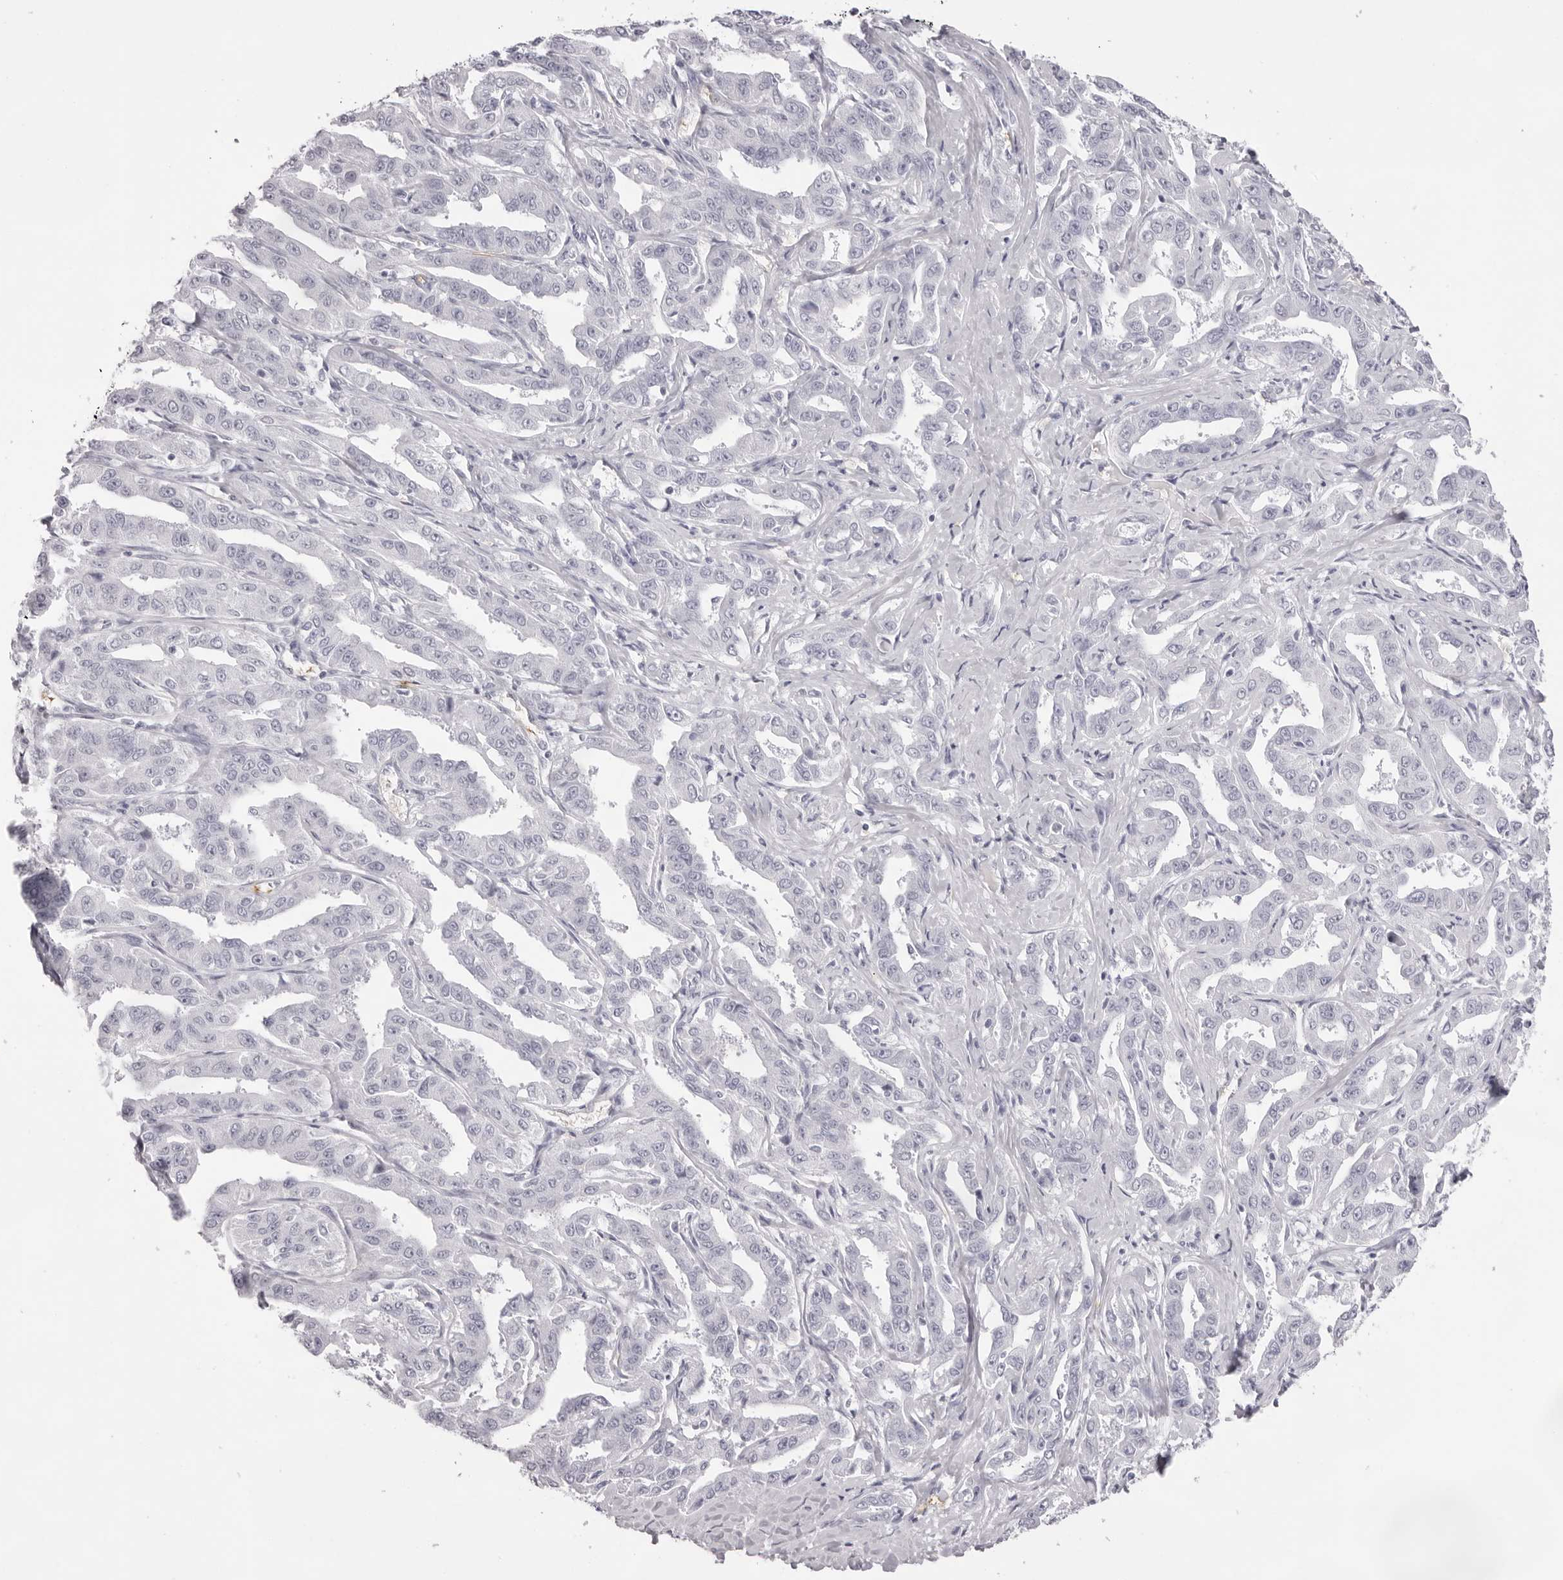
{"staining": {"intensity": "negative", "quantity": "none", "location": "none"}, "tissue": "liver cancer", "cell_type": "Tumor cells", "image_type": "cancer", "snomed": [{"axis": "morphology", "description": "Cholangiocarcinoma"}, {"axis": "topography", "description": "Liver"}], "caption": "The photomicrograph displays no staining of tumor cells in cholangiocarcinoma (liver). (DAB (3,3'-diaminobenzidine) immunohistochemistry visualized using brightfield microscopy, high magnification).", "gene": "SPTA1", "patient": {"sex": "male", "age": 59}}